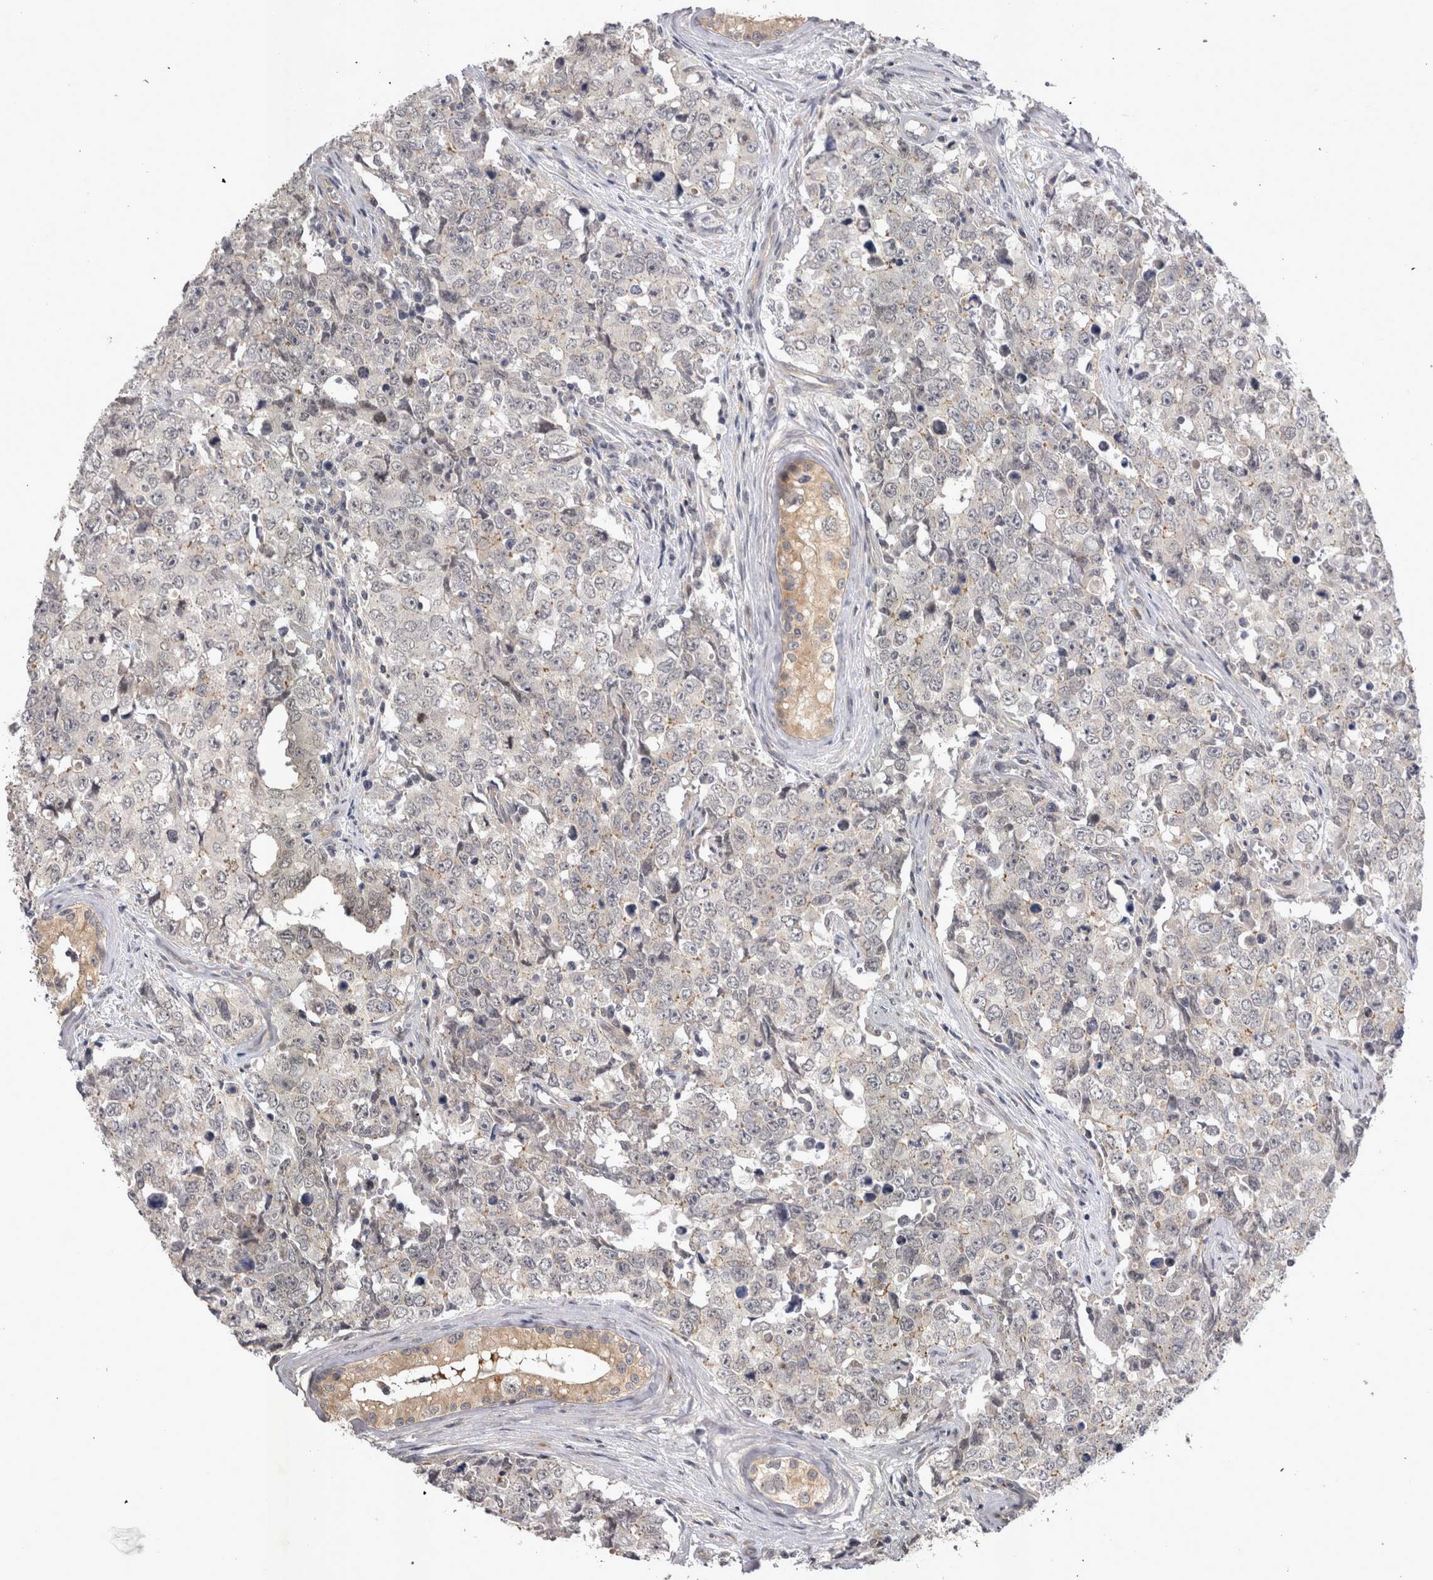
{"staining": {"intensity": "negative", "quantity": "none", "location": "none"}, "tissue": "testis cancer", "cell_type": "Tumor cells", "image_type": "cancer", "snomed": [{"axis": "morphology", "description": "Carcinoma, Embryonal, NOS"}, {"axis": "topography", "description": "Testis"}], "caption": "Protein analysis of testis cancer exhibits no significant expression in tumor cells.", "gene": "CTBS", "patient": {"sex": "male", "age": 28}}